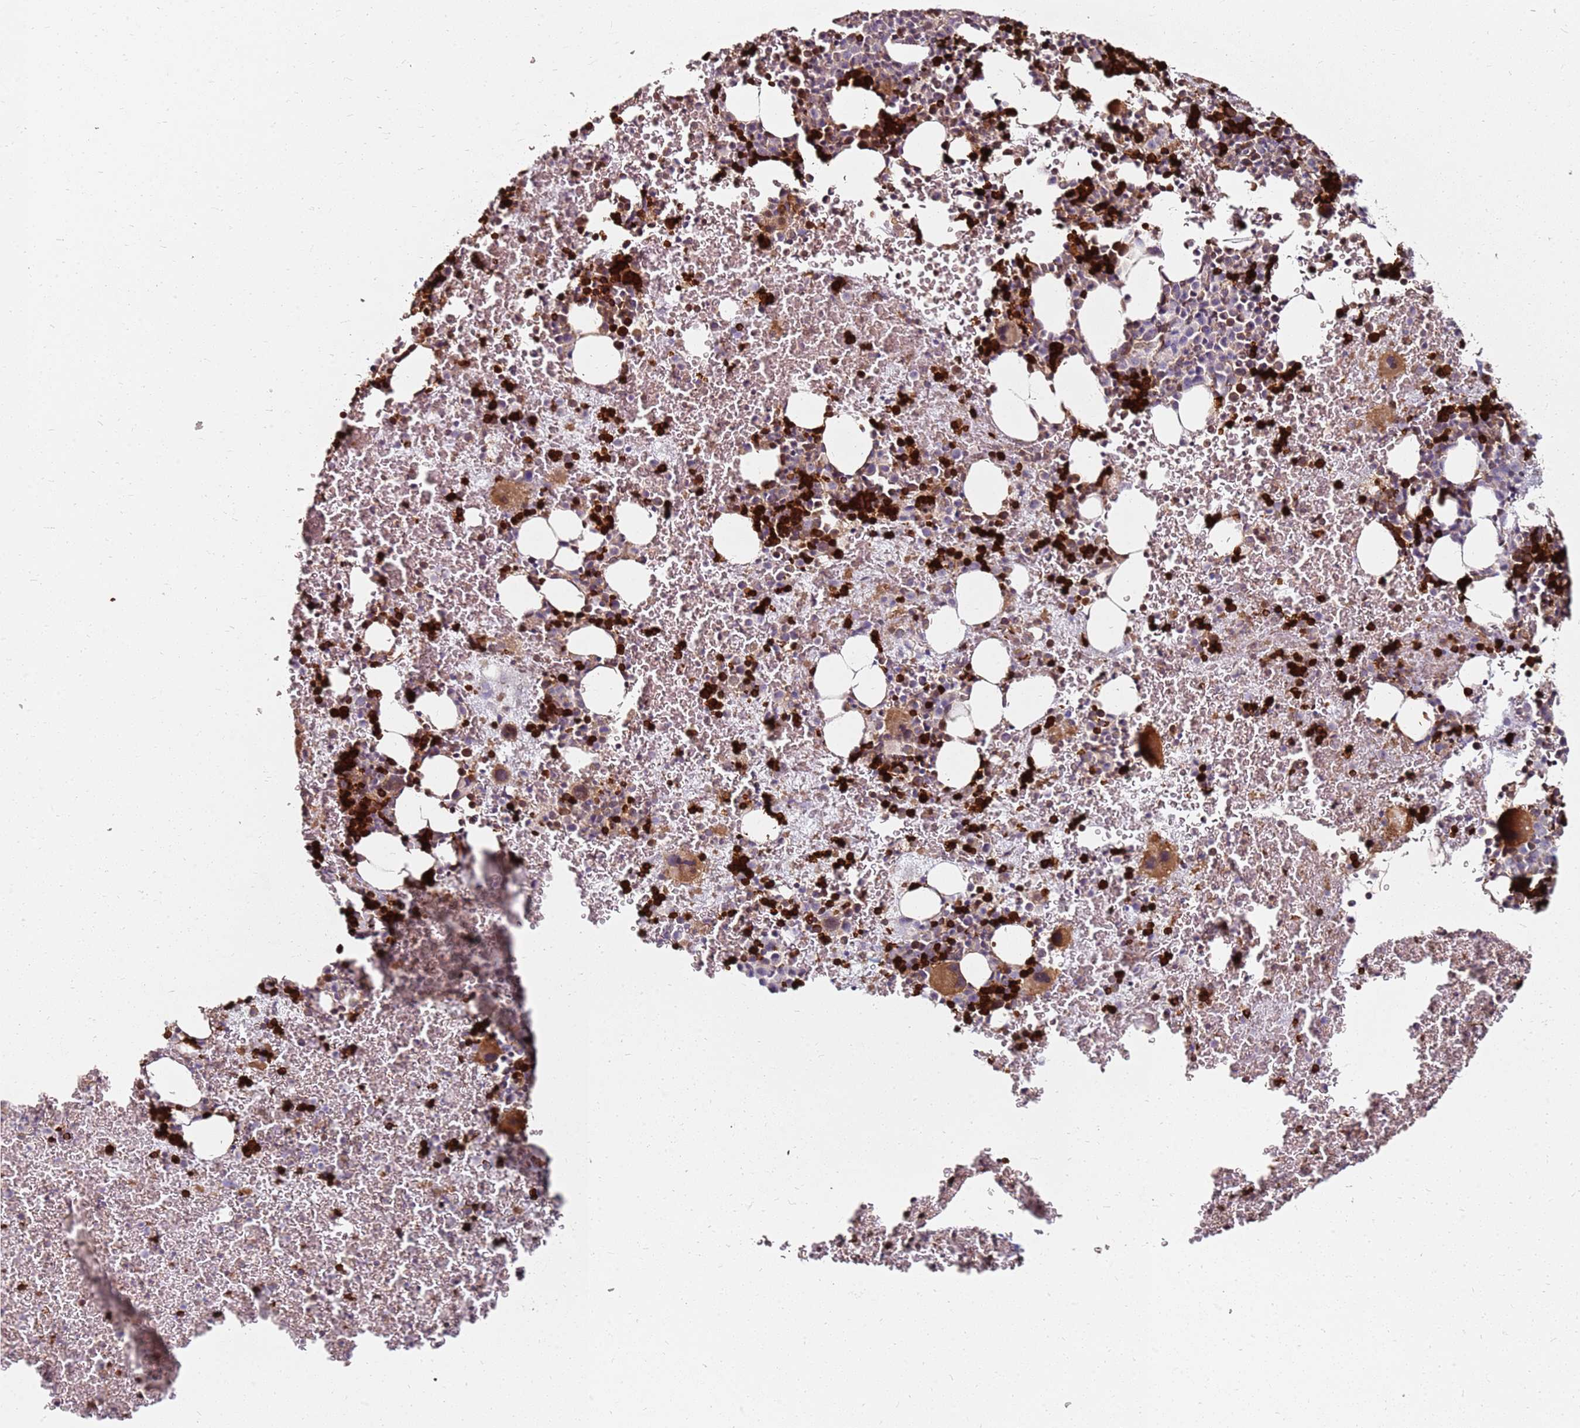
{"staining": {"intensity": "strong", "quantity": "25%-75%", "location": "cytoplasmic/membranous,nuclear"}, "tissue": "bone marrow", "cell_type": "Hematopoietic cells", "image_type": "normal", "snomed": [{"axis": "morphology", "description": "Normal tissue, NOS"}, {"axis": "topography", "description": "Bone marrow"}], "caption": "Immunohistochemistry of normal bone marrow demonstrates high levels of strong cytoplasmic/membranous,nuclear expression in about 25%-75% of hematopoietic cells.", "gene": "RNF11", "patient": {"sex": "male", "age": 11}}